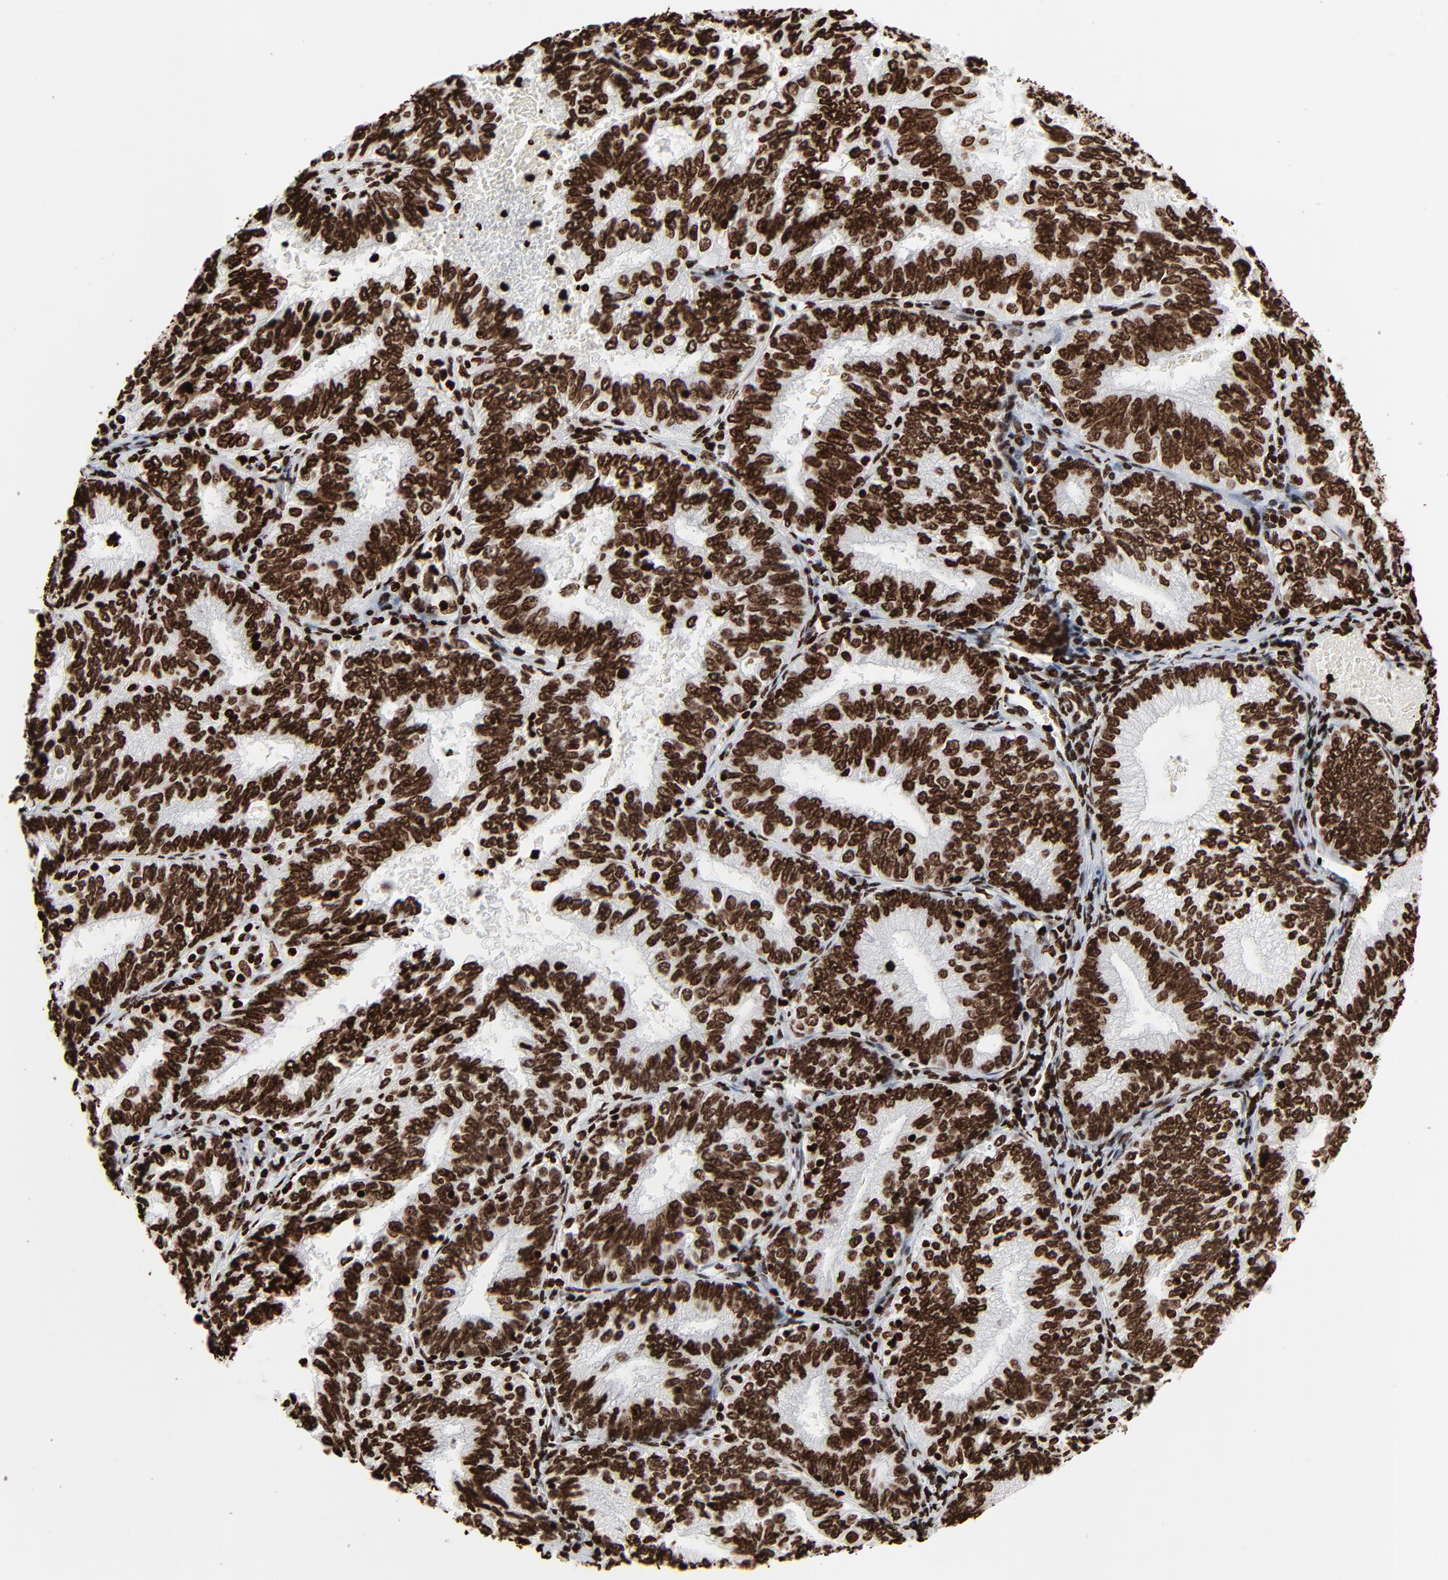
{"staining": {"intensity": "strong", "quantity": ">75%", "location": "nuclear"}, "tissue": "endometrial cancer", "cell_type": "Tumor cells", "image_type": "cancer", "snomed": [{"axis": "morphology", "description": "Adenocarcinoma, NOS"}, {"axis": "topography", "description": "Endometrium"}], "caption": "Immunohistochemical staining of endometrial cancer shows strong nuclear protein staining in approximately >75% of tumor cells. (IHC, brightfield microscopy, high magnification).", "gene": "H3-4", "patient": {"sex": "female", "age": 69}}